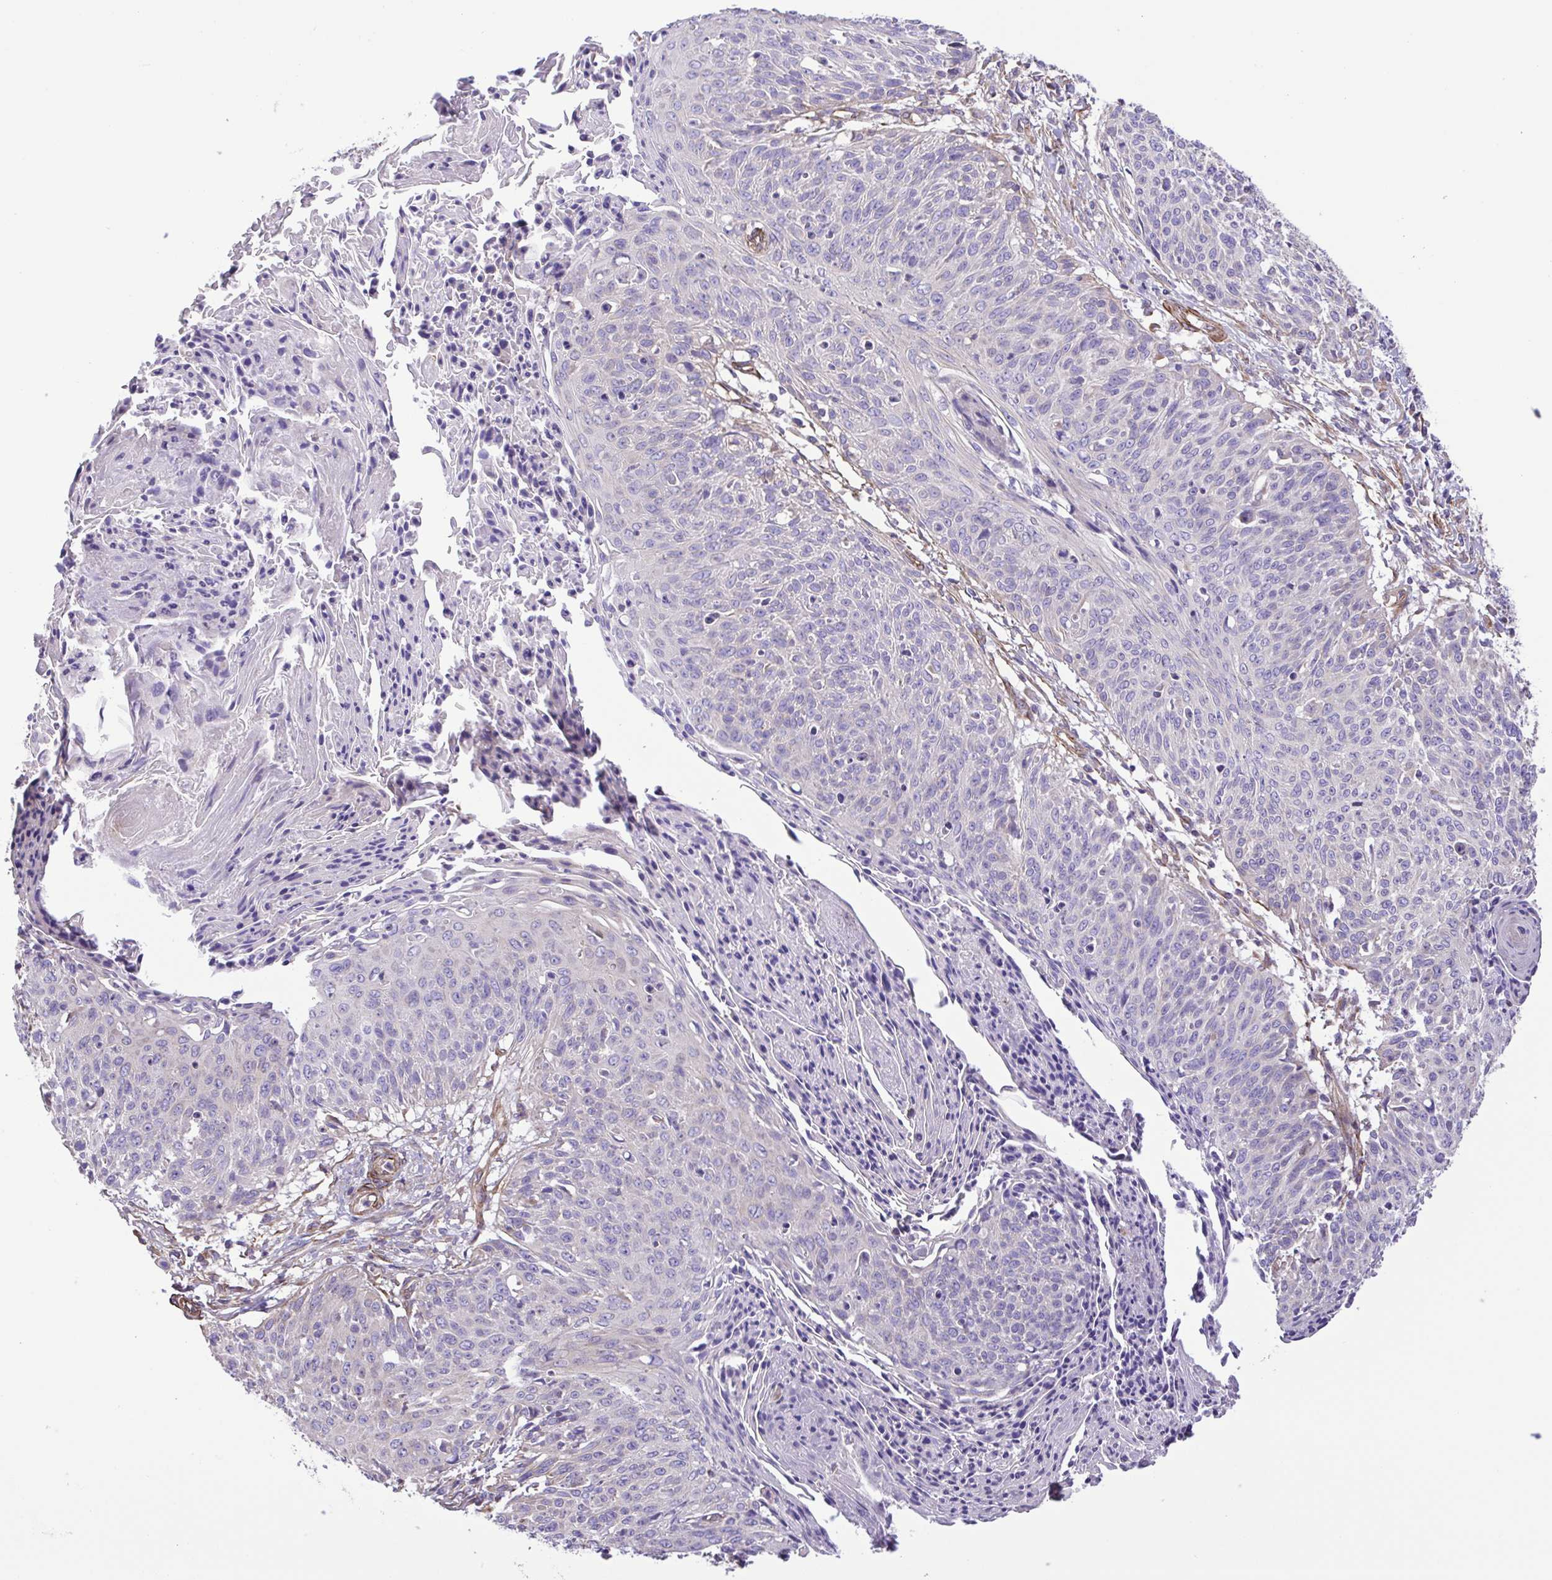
{"staining": {"intensity": "negative", "quantity": "none", "location": "none"}, "tissue": "cervical cancer", "cell_type": "Tumor cells", "image_type": "cancer", "snomed": [{"axis": "morphology", "description": "Squamous cell carcinoma, NOS"}, {"axis": "topography", "description": "Cervix"}], "caption": "Squamous cell carcinoma (cervical) was stained to show a protein in brown. There is no significant expression in tumor cells.", "gene": "FLT1", "patient": {"sex": "female", "age": 45}}